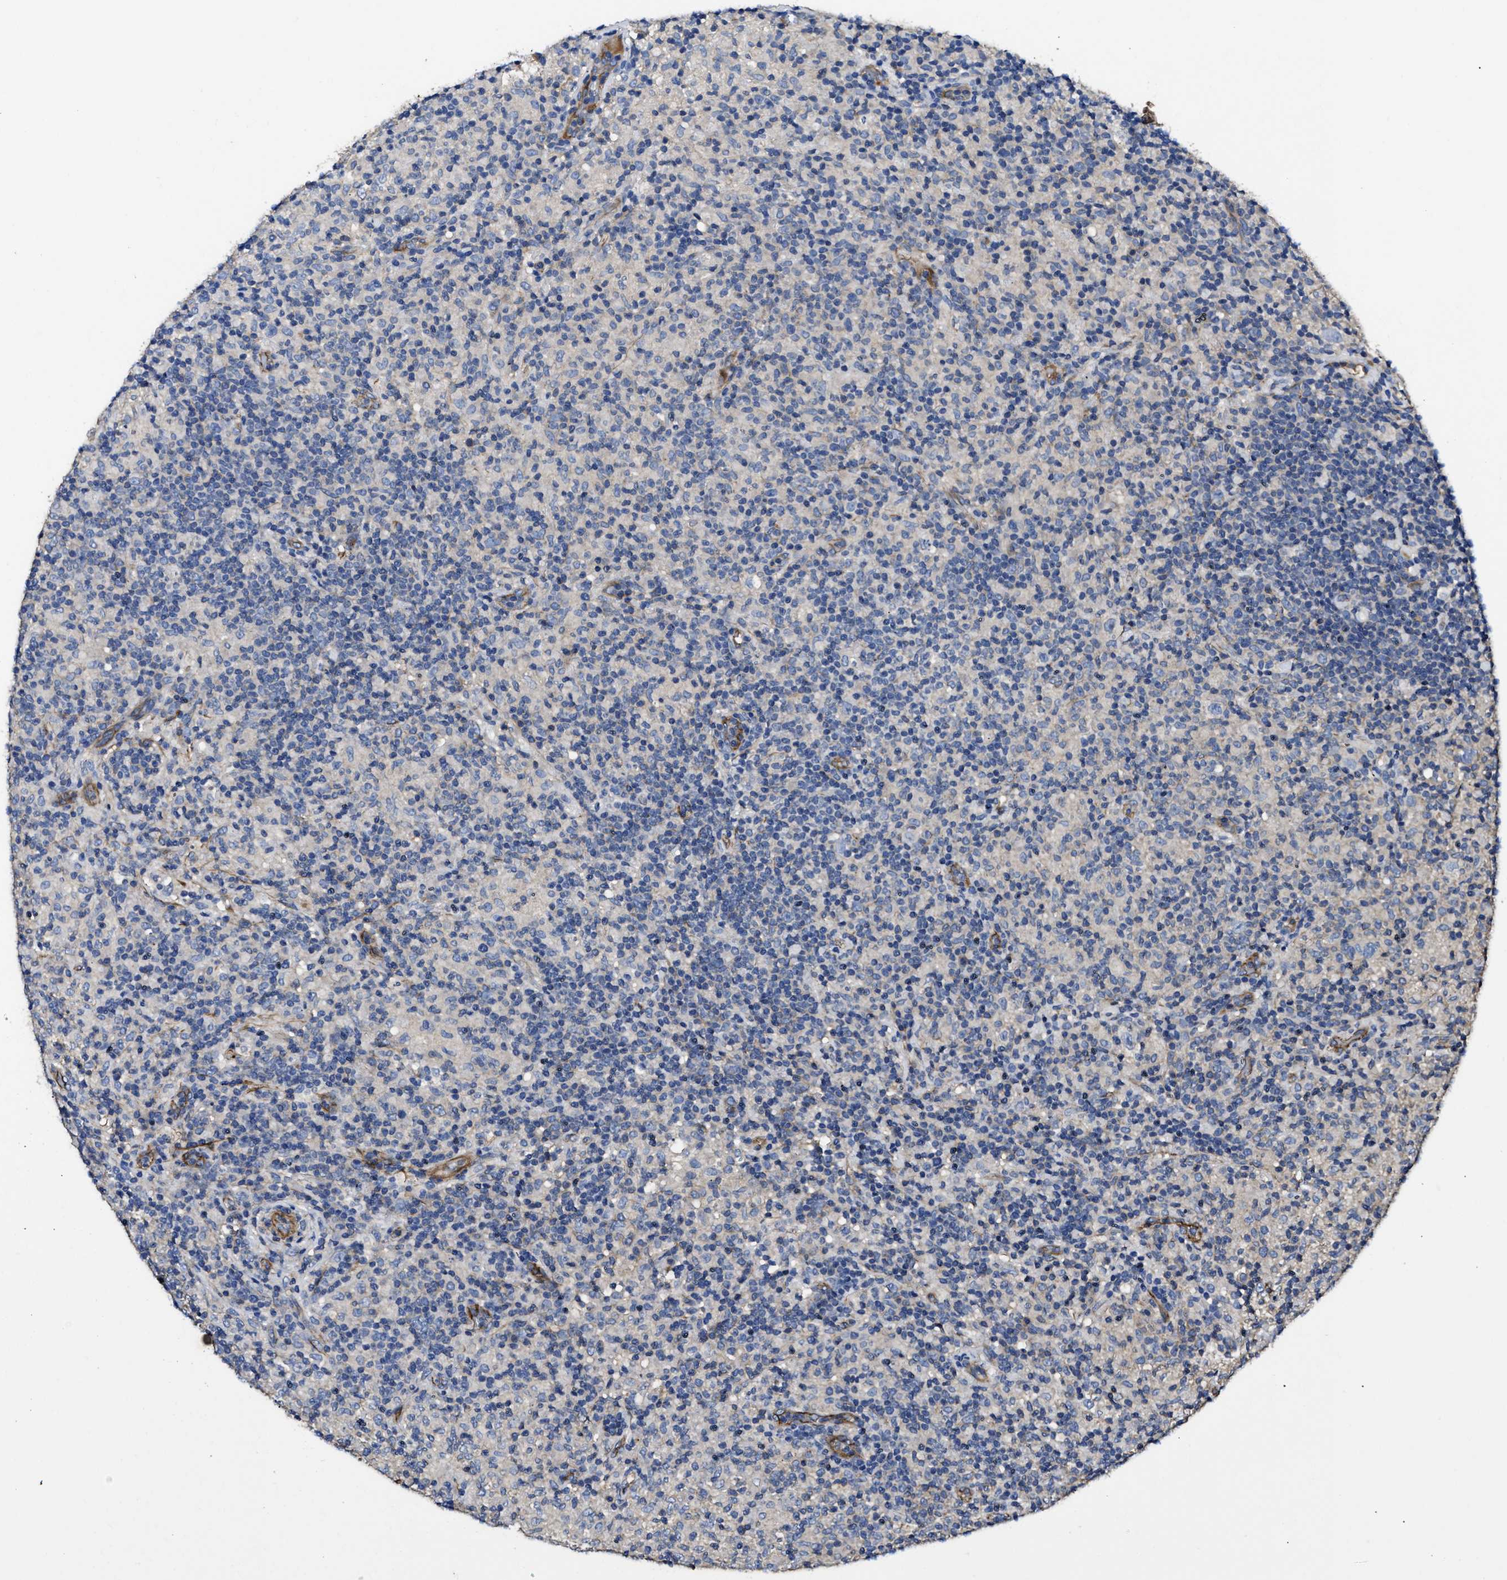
{"staining": {"intensity": "negative", "quantity": "none", "location": "none"}, "tissue": "lymphoma", "cell_type": "Tumor cells", "image_type": "cancer", "snomed": [{"axis": "morphology", "description": "Hodgkin's disease, NOS"}, {"axis": "topography", "description": "Lymph node"}], "caption": "Hodgkin's disease stained for a protein using immunohistochemistry (IHC) shows no staining tumor cells.", "gene": "USP4", "patient": {"sex": "male", "age": 70}}